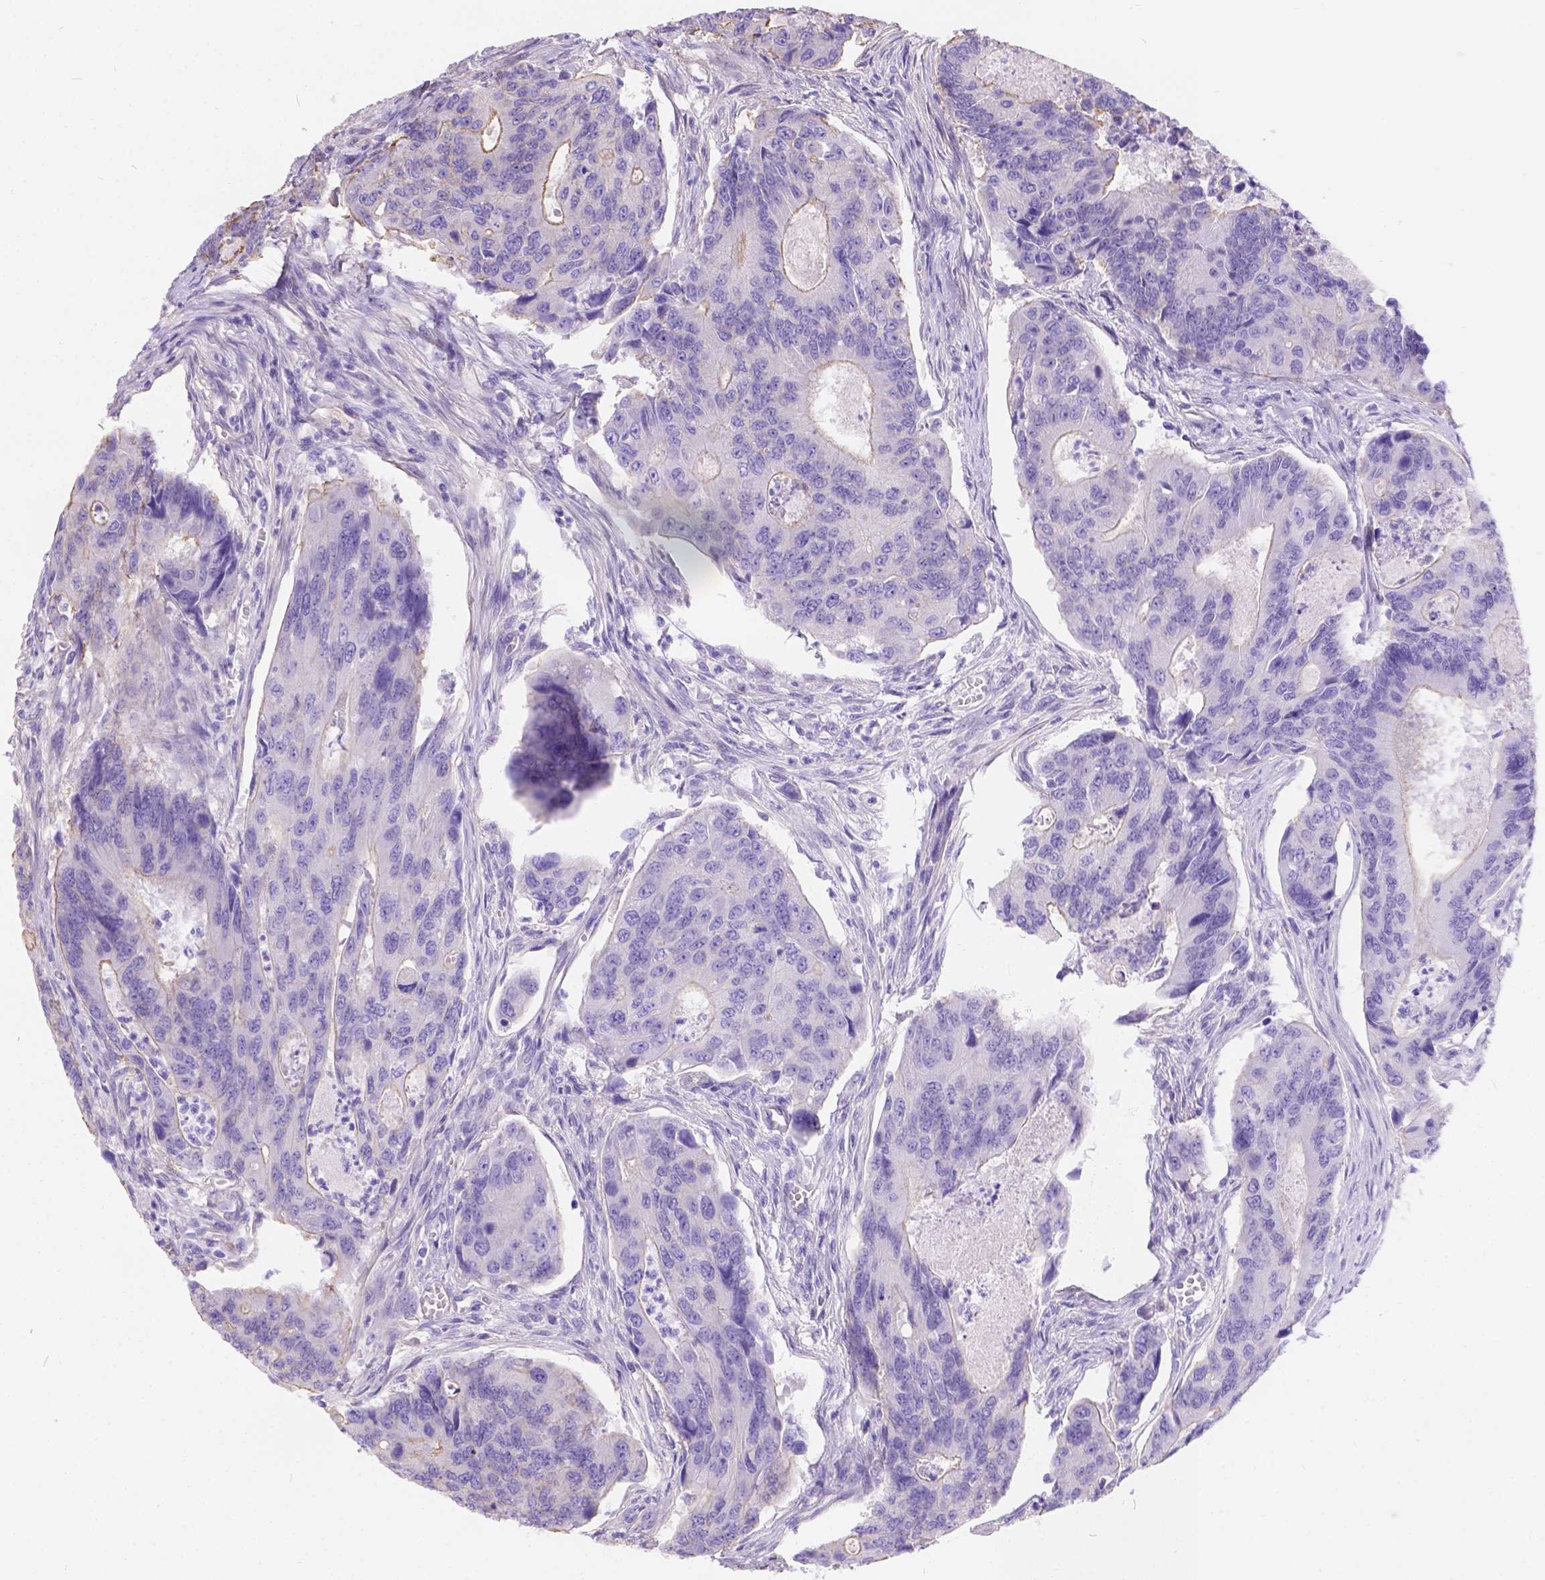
{"staining": {"intensity": "moderate", "quantity": "<25%", "location": "cytoplasmic/membranous"}, "tissue": "colorectal cancer", "cell_type": "Tumor cells", "image_type": "cancer", "snomed": [{"axis": "morphology", "description": "Adenocarcinoma, NOS"}, {"axis": "topography", "description": "Colon"}], "caption": "Protein staining of adenocarcinoma (colorectal) tissue reveals moderate cytoplasmic/membranous staining in about <25% of tumor cells.", "gene": "PHF7", "patient": {"sex": "female", "age": 67}}